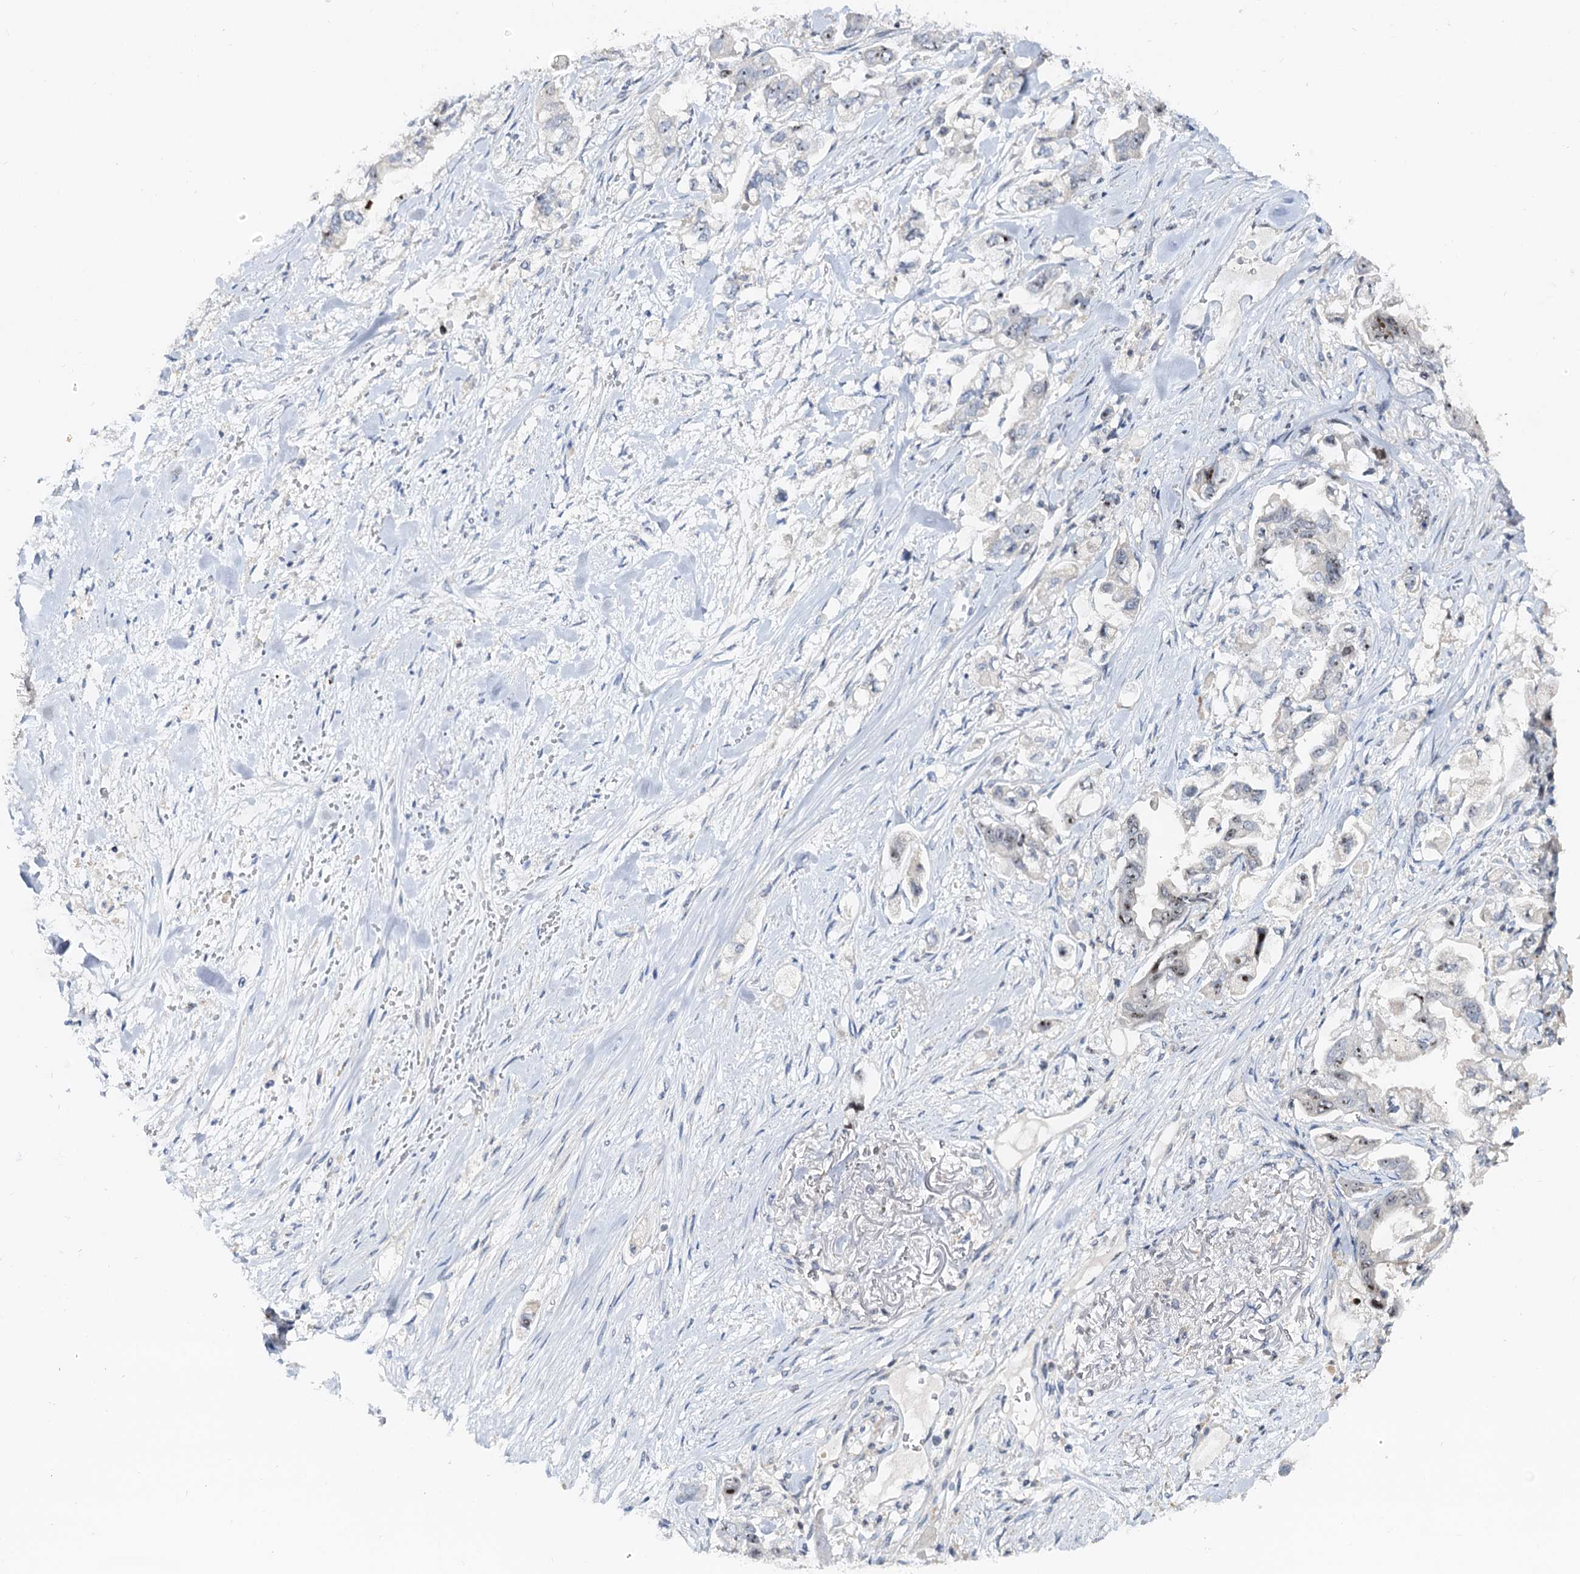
{"staining": {"intensity": "weak", "quantity": "25%-75%", "location": "nuclear"}, "tissue": "stomach cancer", "cell_type": "Tumor cells", "image_type": "cancer", "snomed": [{"axis": "morphology", "description": "Adenocarcinoma, NOS"}, {"axis": "topography", "description": "Stomach"}], "caption": "Immunohistochemical staining of stomach cancer (adenocarcinoma) demonstrates low levels of weak nuclear staining in about 25%-75% of tumor cells. Using DAB (3,3'-diaminobenzidine) (brown) and hematoxylin (blue) stains, captured at high magnification using brightfield microscopy.", "gene": "NOP2", "patient": {"sex": "male", "age": 62}}